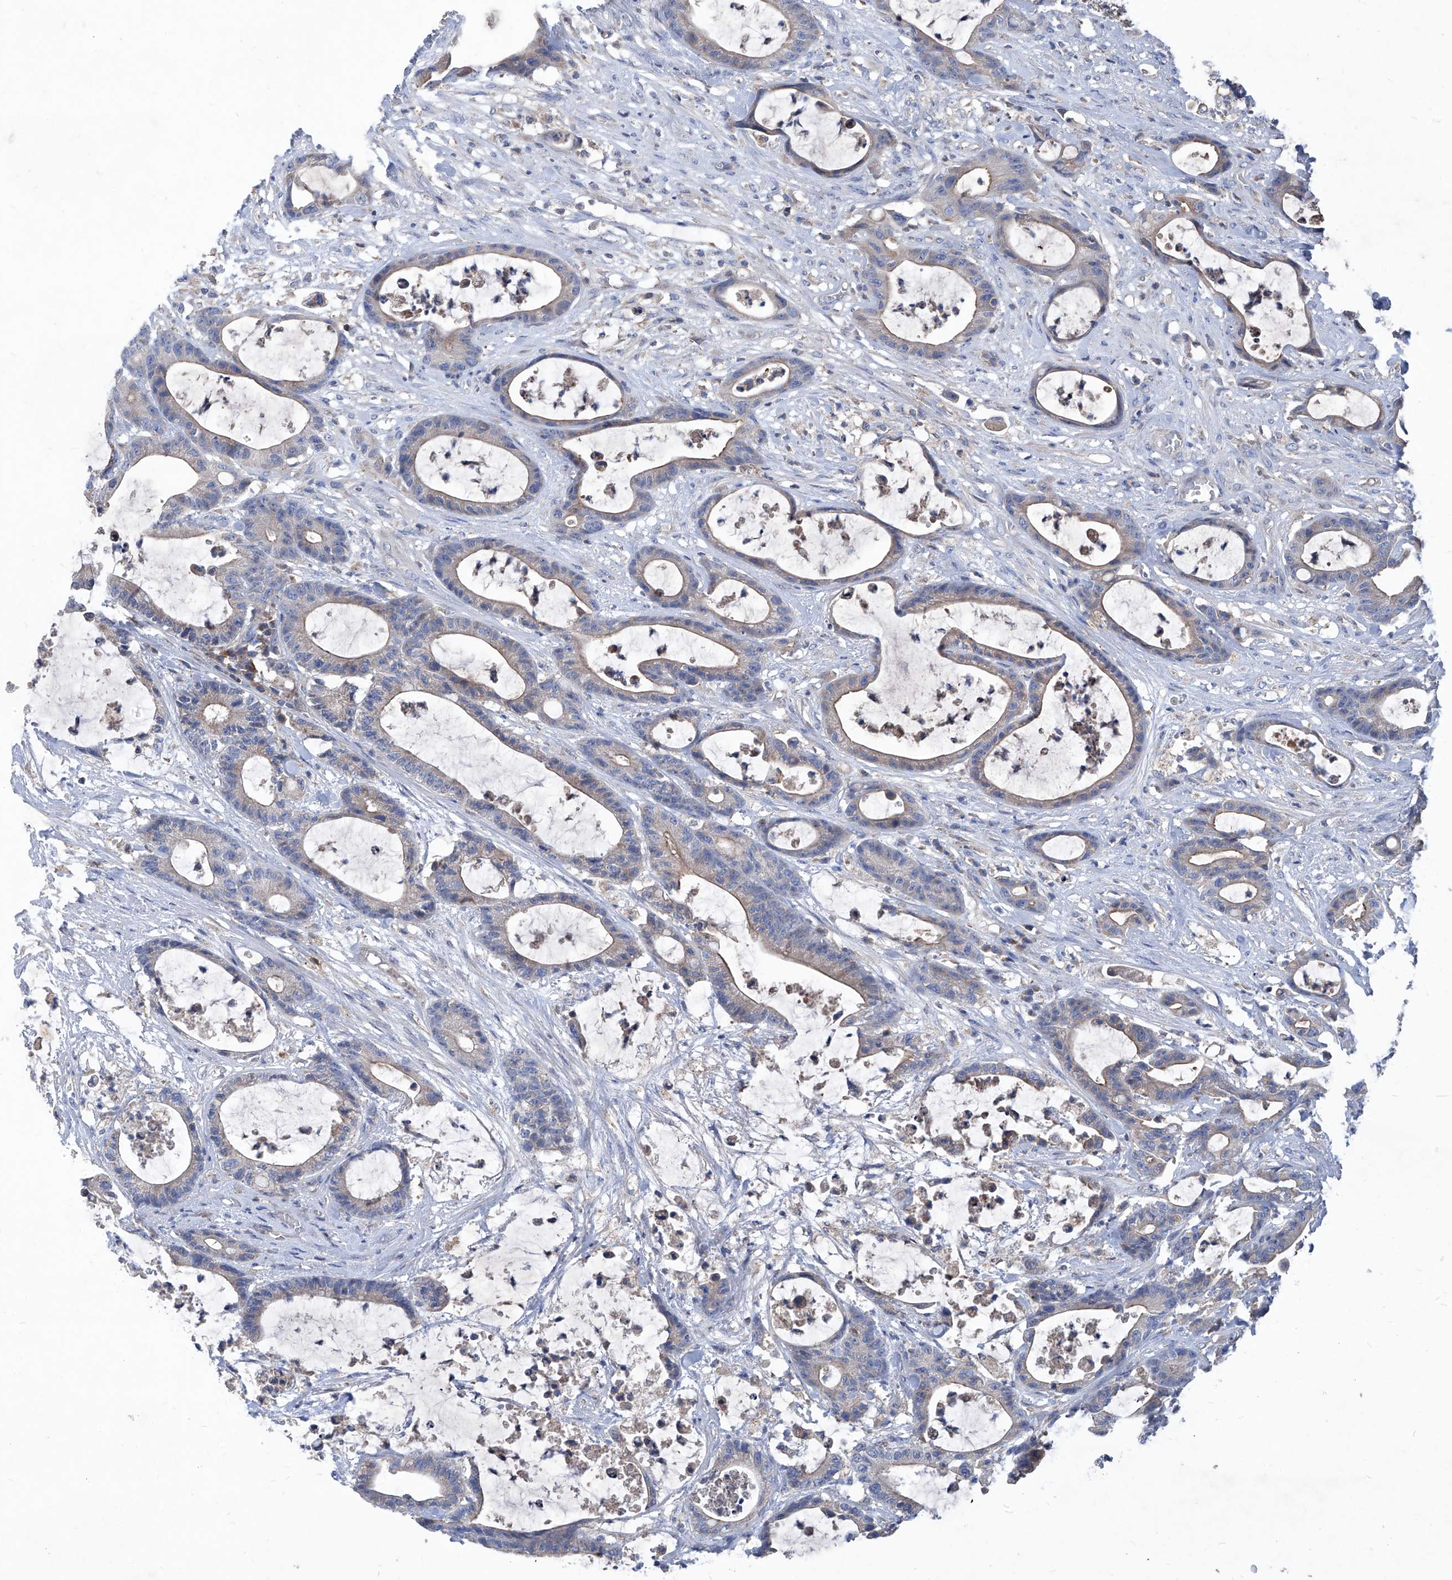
{"staining": {"intensity": "weak", "quantity": "<25%", "location": "cytoplasmic/membranous"}, "tissue": "colorectal cancer", "cell_type": "Tumor cells", "image_type": "cancer", "snomed": [{"axis": "morphology", "description": "Adenocarcinoma, NOS"}, {"axis": "topography", "description": "Colon"}], "caption": "The immunohistochemistry image has no significant expression in tumor cells of colorectal cancer (adenocarcinoma) tissue.", "gene": "EPHA8", "patient": {"sex": "female", "age": 84}}